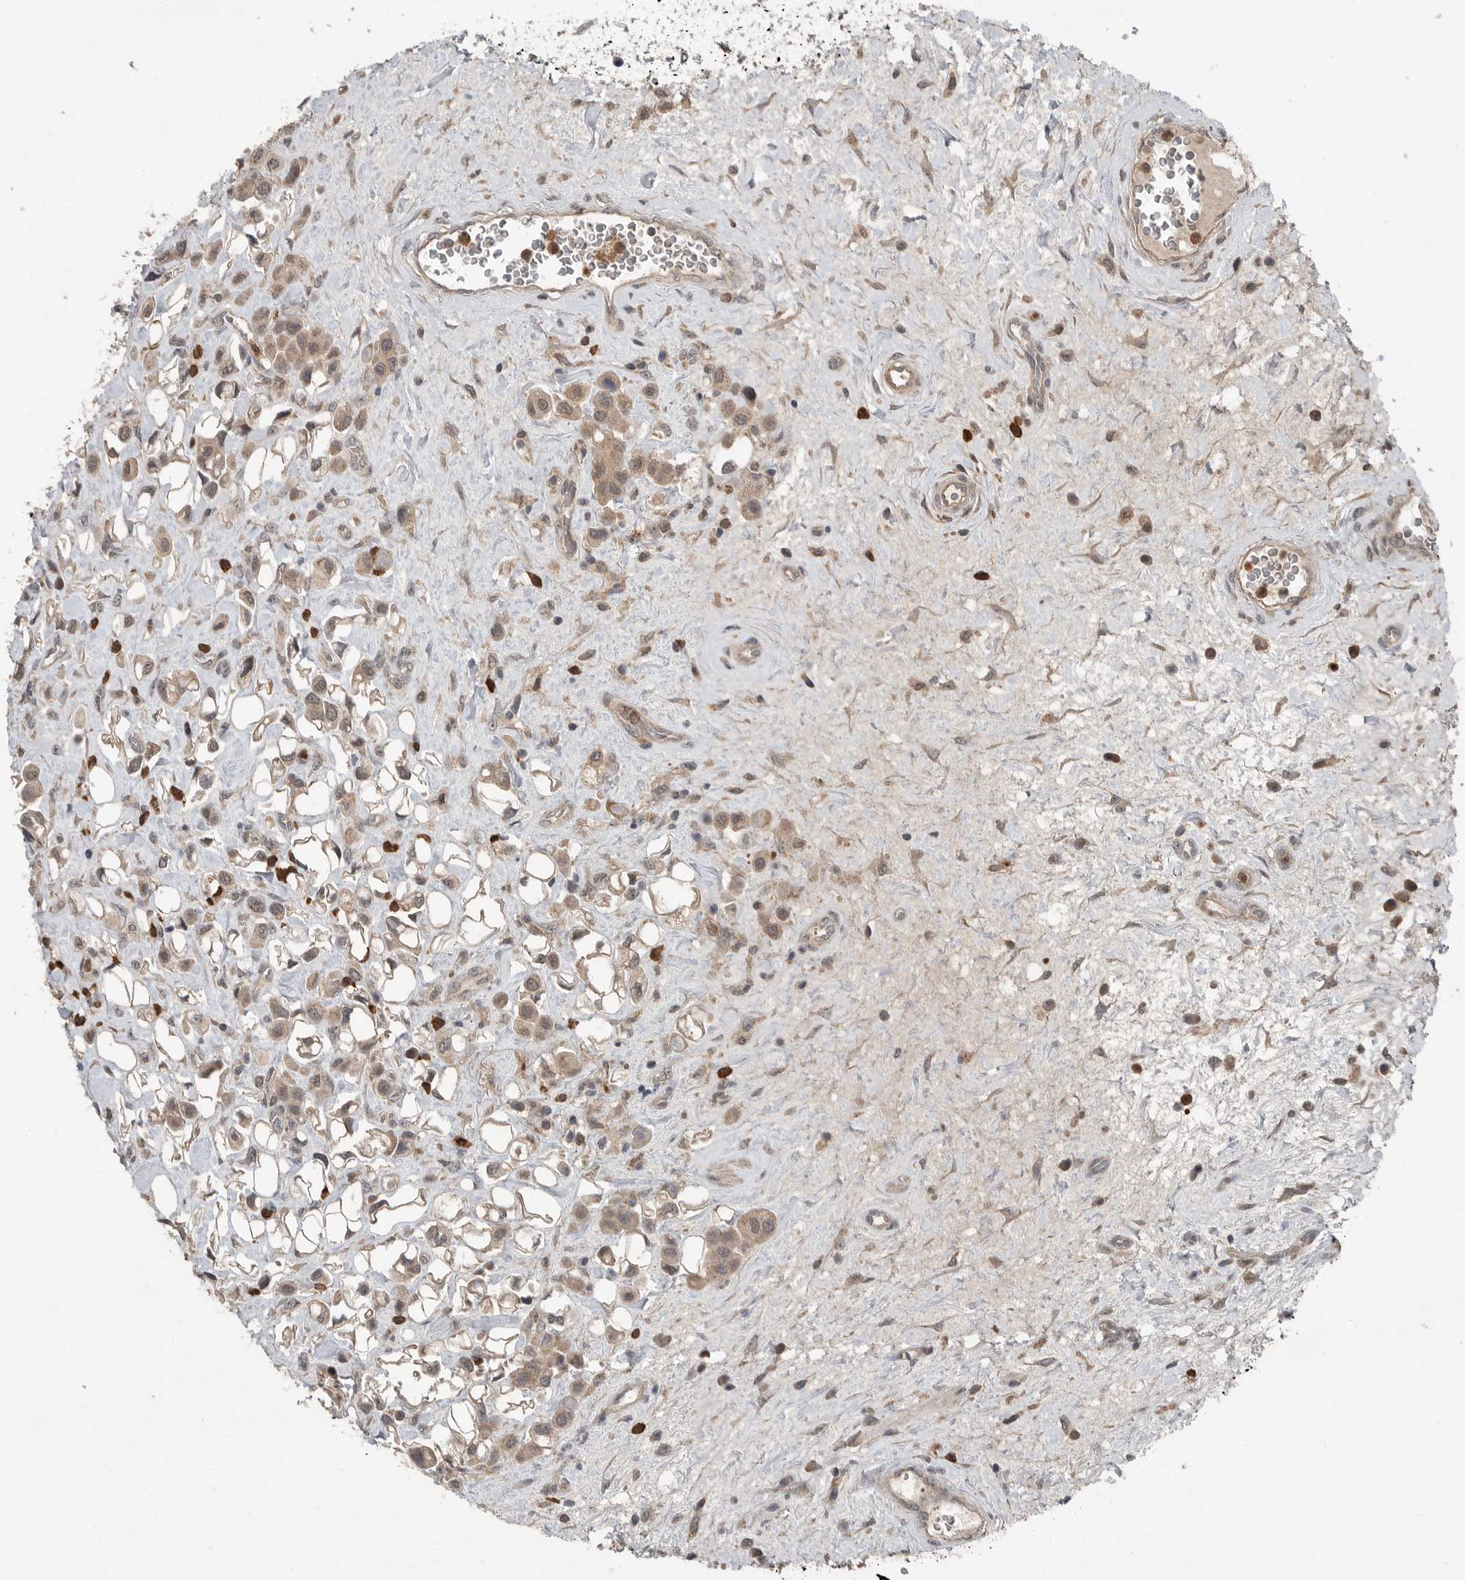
{"staining": {"intensity": "weak", "quantity": ">75%", "location": "cytoplasmic/membranous"}, "tissue": "urothelial cancer", "cell_type": "Tumor cells", "image_type": "cancer", "snomed": [{"axis": "morphology", "description": "Urothelial carcinoma, High grade"}, {"axis": "topography", "description": "Urinary bladder"}], "caption": "Protein staining demonstrates weak cytoplasmic/membranous positivity in approximately >75% of tumor cells in urothelial cancer.", "gene": "SCP2", "patient": {"sex": "male", "age": 50}}